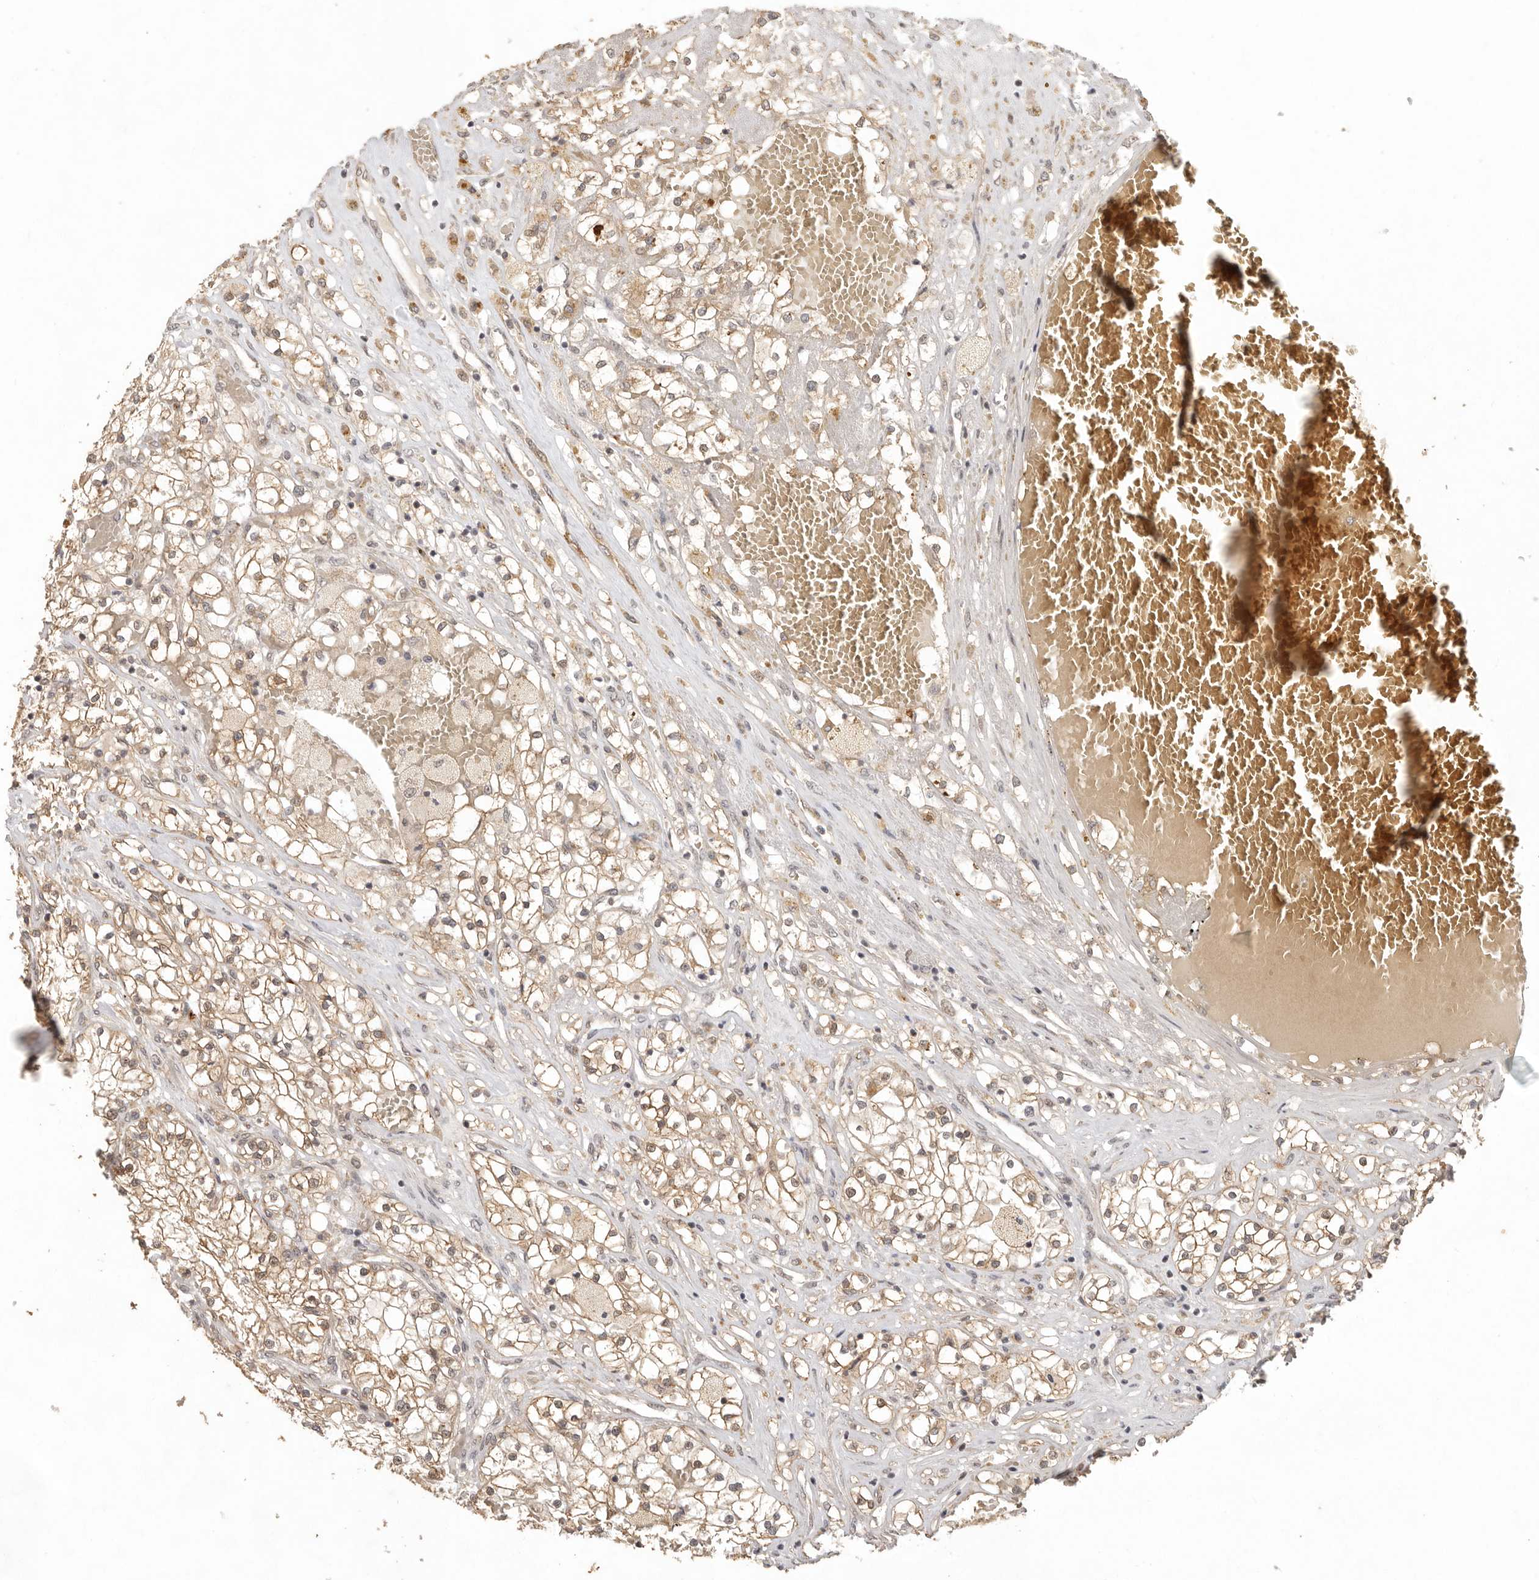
{"staining": {"intensity": "moderate", "quantity": ">75%", "location": "cytoplasmic/membranous"}, "tissue": "renal cancer", "cell_type": "Tumor cells", "image_type": "cancer", "snomed": [{"axis": "morphology", "description": "Normal tissue, NOS"}, {"axis": "morphology", "description": "Adenocarcinoma, NOS"}, {"axis": "topography", "description": "Kidney"}], "caption": "Immunohistochemical staining of human renal adenocarcinoma demonstrates medium levels of moderate cytoplasmic/membranous protein positivity in approximately >75% of tumor cells. The staining was performed using DAB (3,3'-diaminobenzidine), with brown indicating positive protein expression. Nuclei are stained blue with hematoxylin.", "gene": "LRRC75A", "patient": {"sex": "male", "age": 68}}